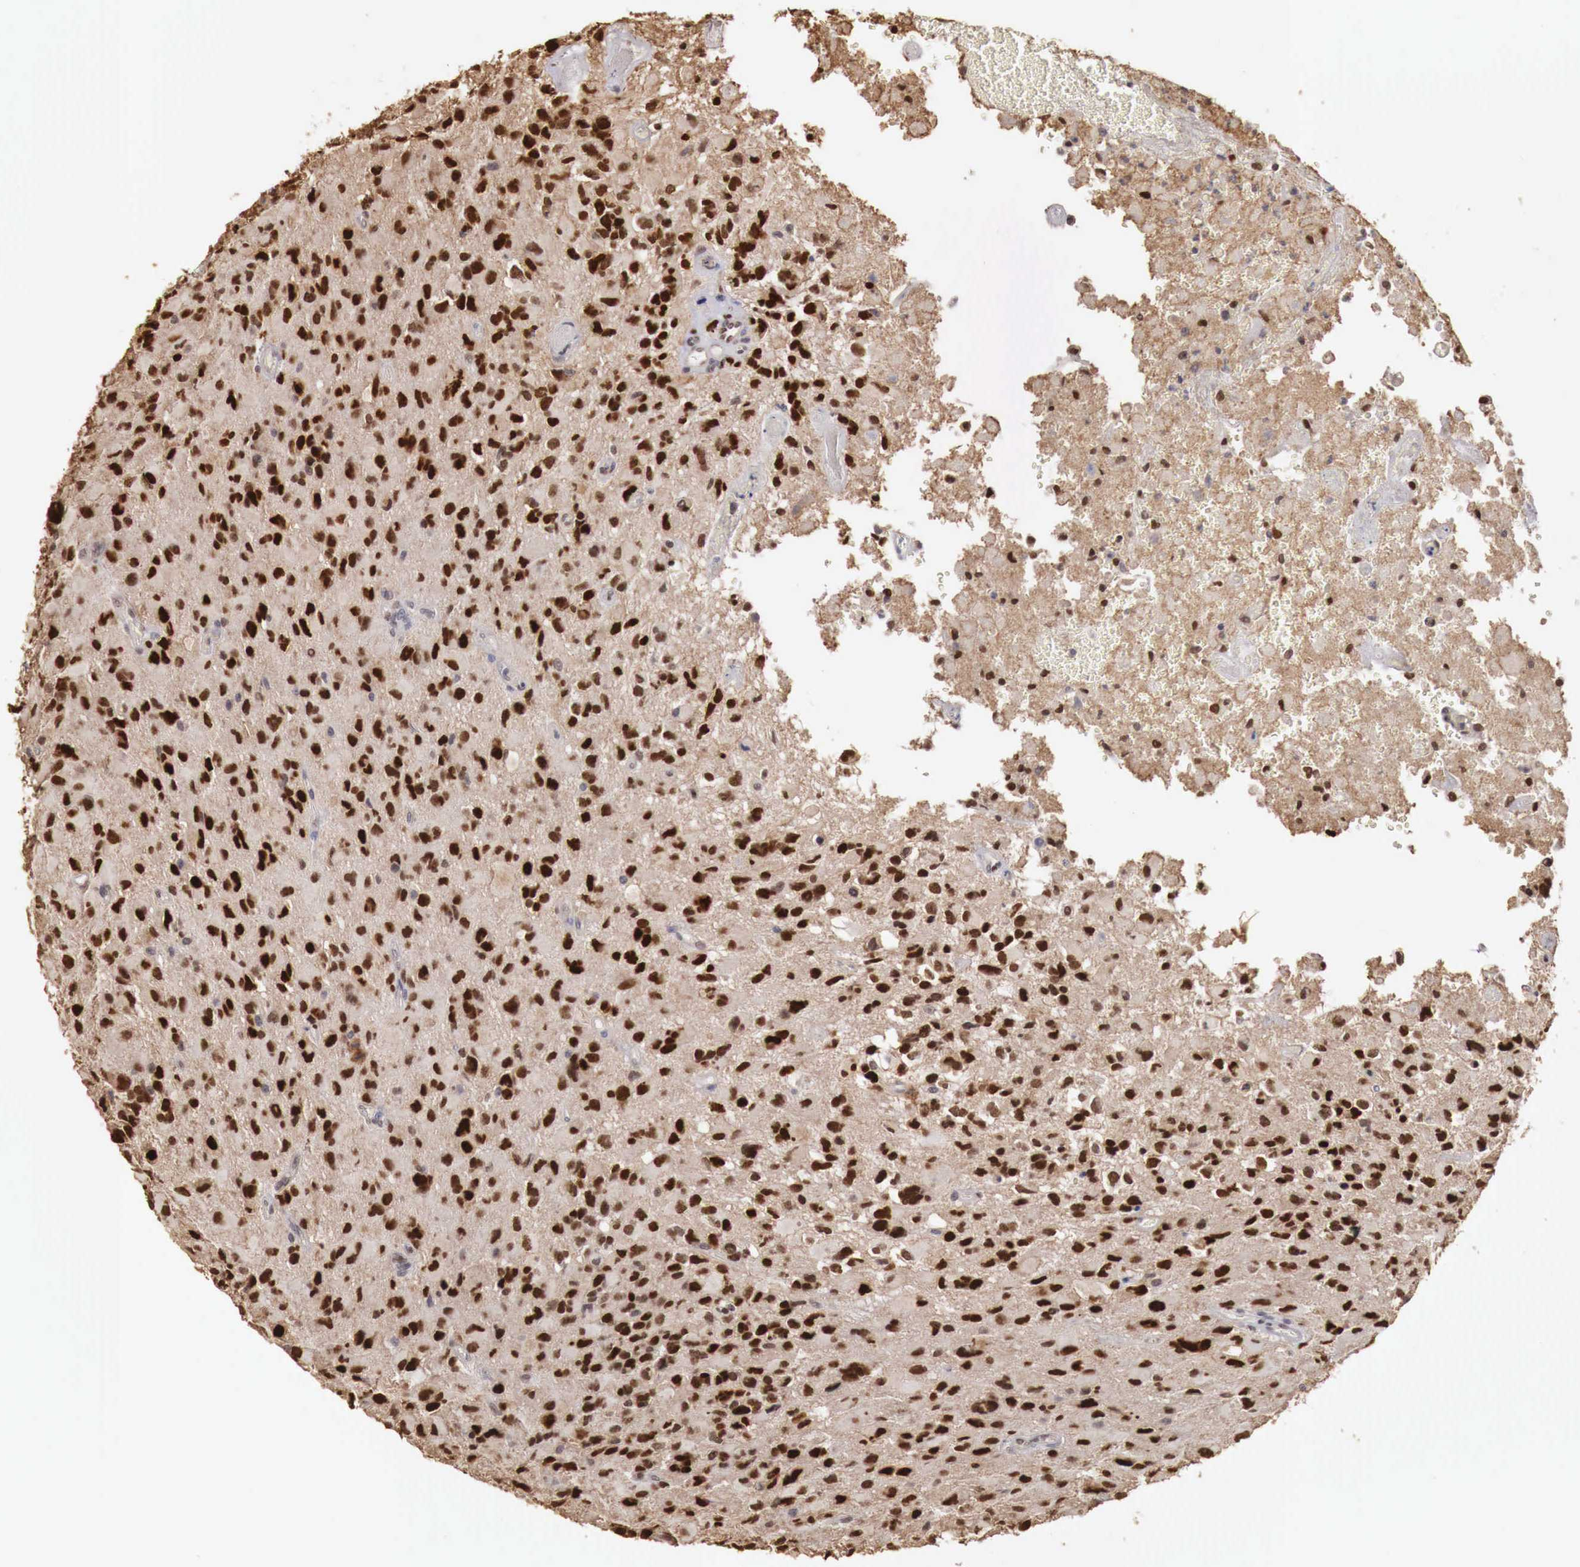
{"staining": {"intensity": "strong", "quantity": ">75%", "location": "nuclear"}, "tissue": "glioma", "cell_type": "Tumor cells", "image_type": "cancer", "snomed": [{"axis": "morphology", "description": "Glioma, malignant, High grade"}, {"axis": "topography", "description": "Brain"}], "caption": "Immunohistochemical staining of malignant glioma (high-grade) exhibits high levels of strong nuclear expression in approximately >75% of tumor cells.", "gene": "KHDRBS2", "patient": {"sex": "male", "age": 69}}